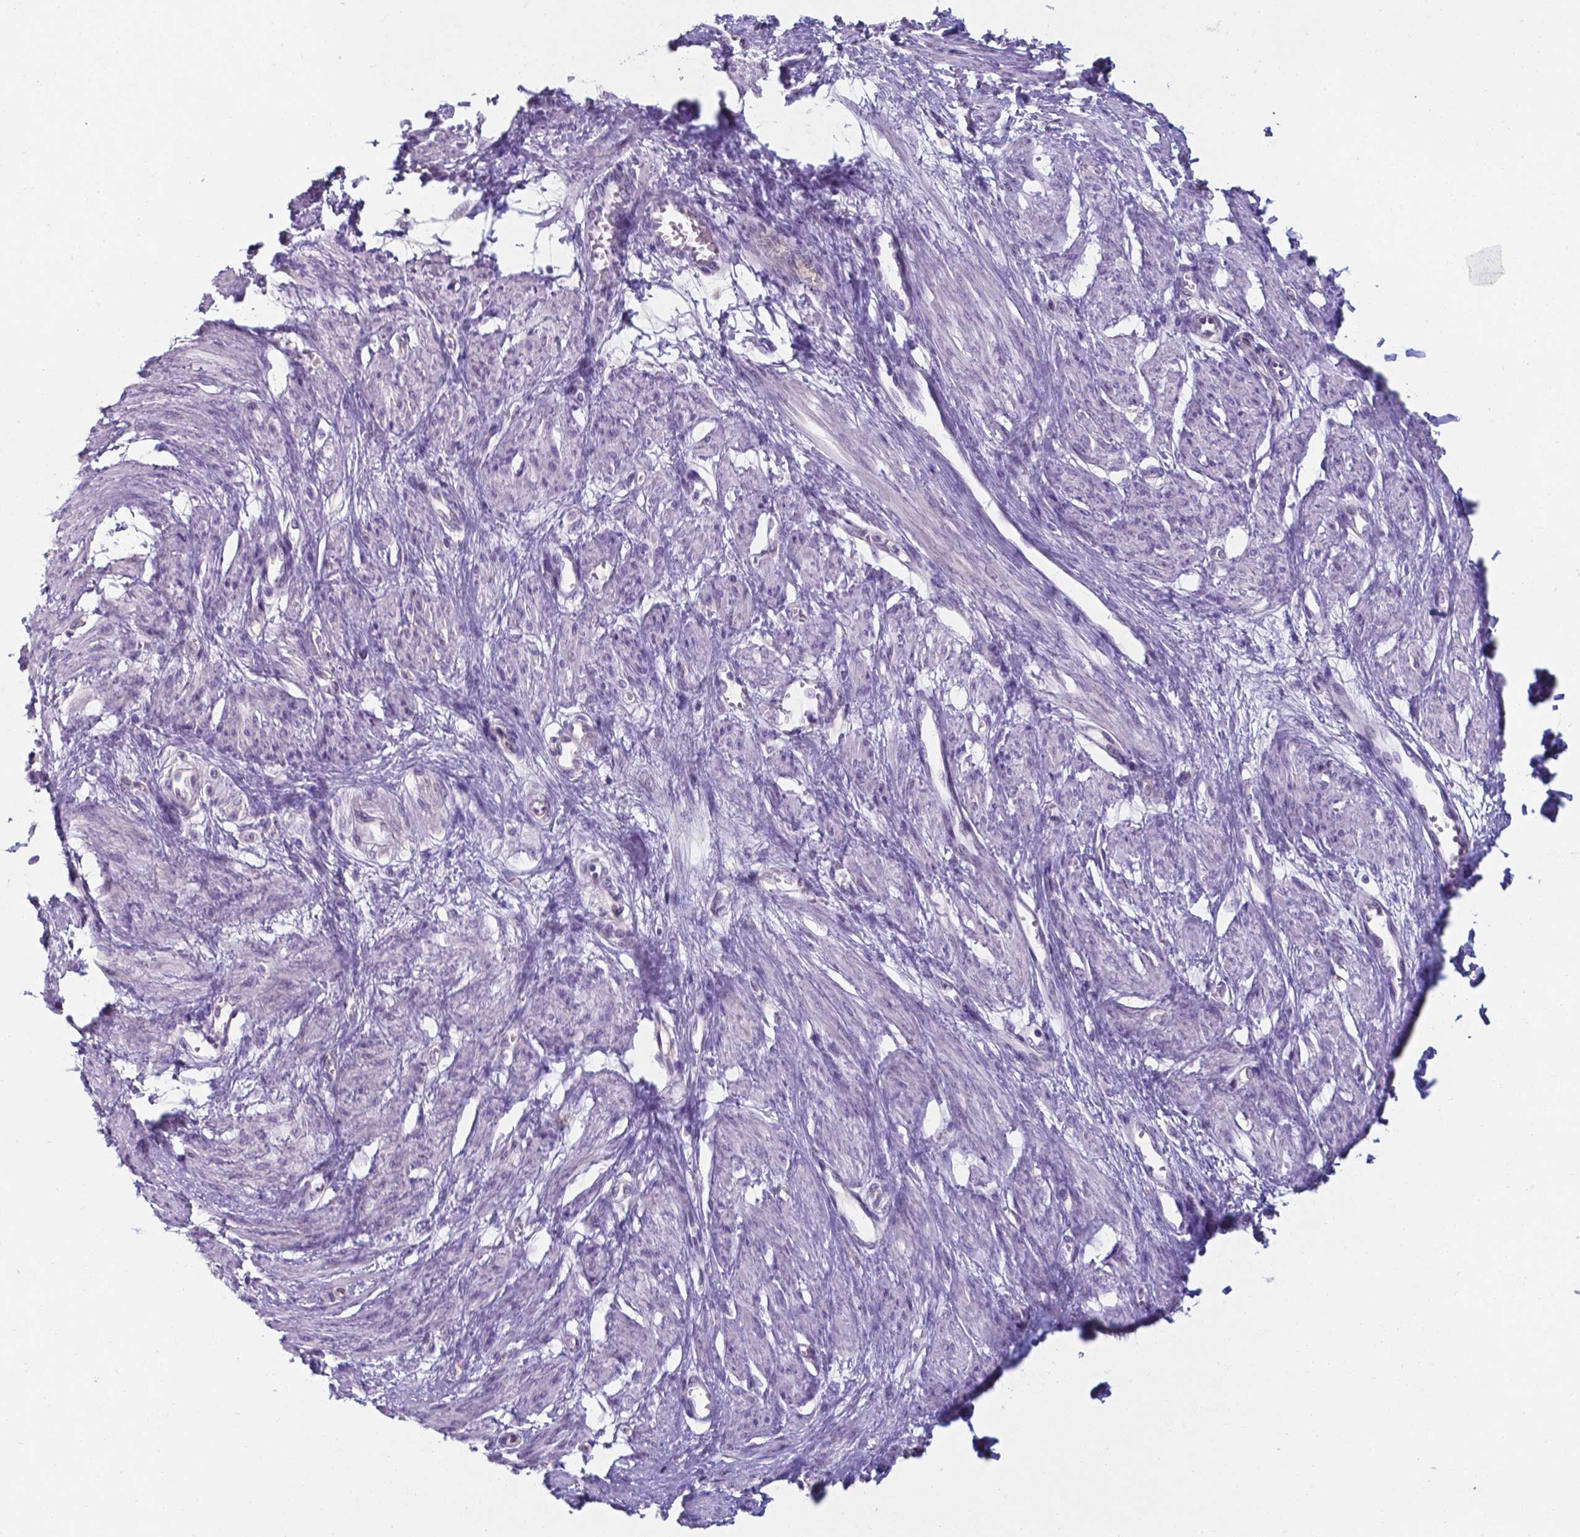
{"staining": {"intensity": "negative", "quantity": "none", "location": "none"}, "tissue": "smooth muscle", "cell_type": "Smooth muscle cells", "image_type": "normal", "snomed": [{"axis": "morphology", "description": "Normal tissue, NOS"}, {"axis": "topography", "description": "Smooth muscle"}, {"axis": "topography", "description": "Uterus"}], "caption": "The IHC histopathology image has no significant staining in smooth muscle cells of smooth muscle.", "gene": "UBE2J1", "patient": {"sex": "female", "age": 39}}